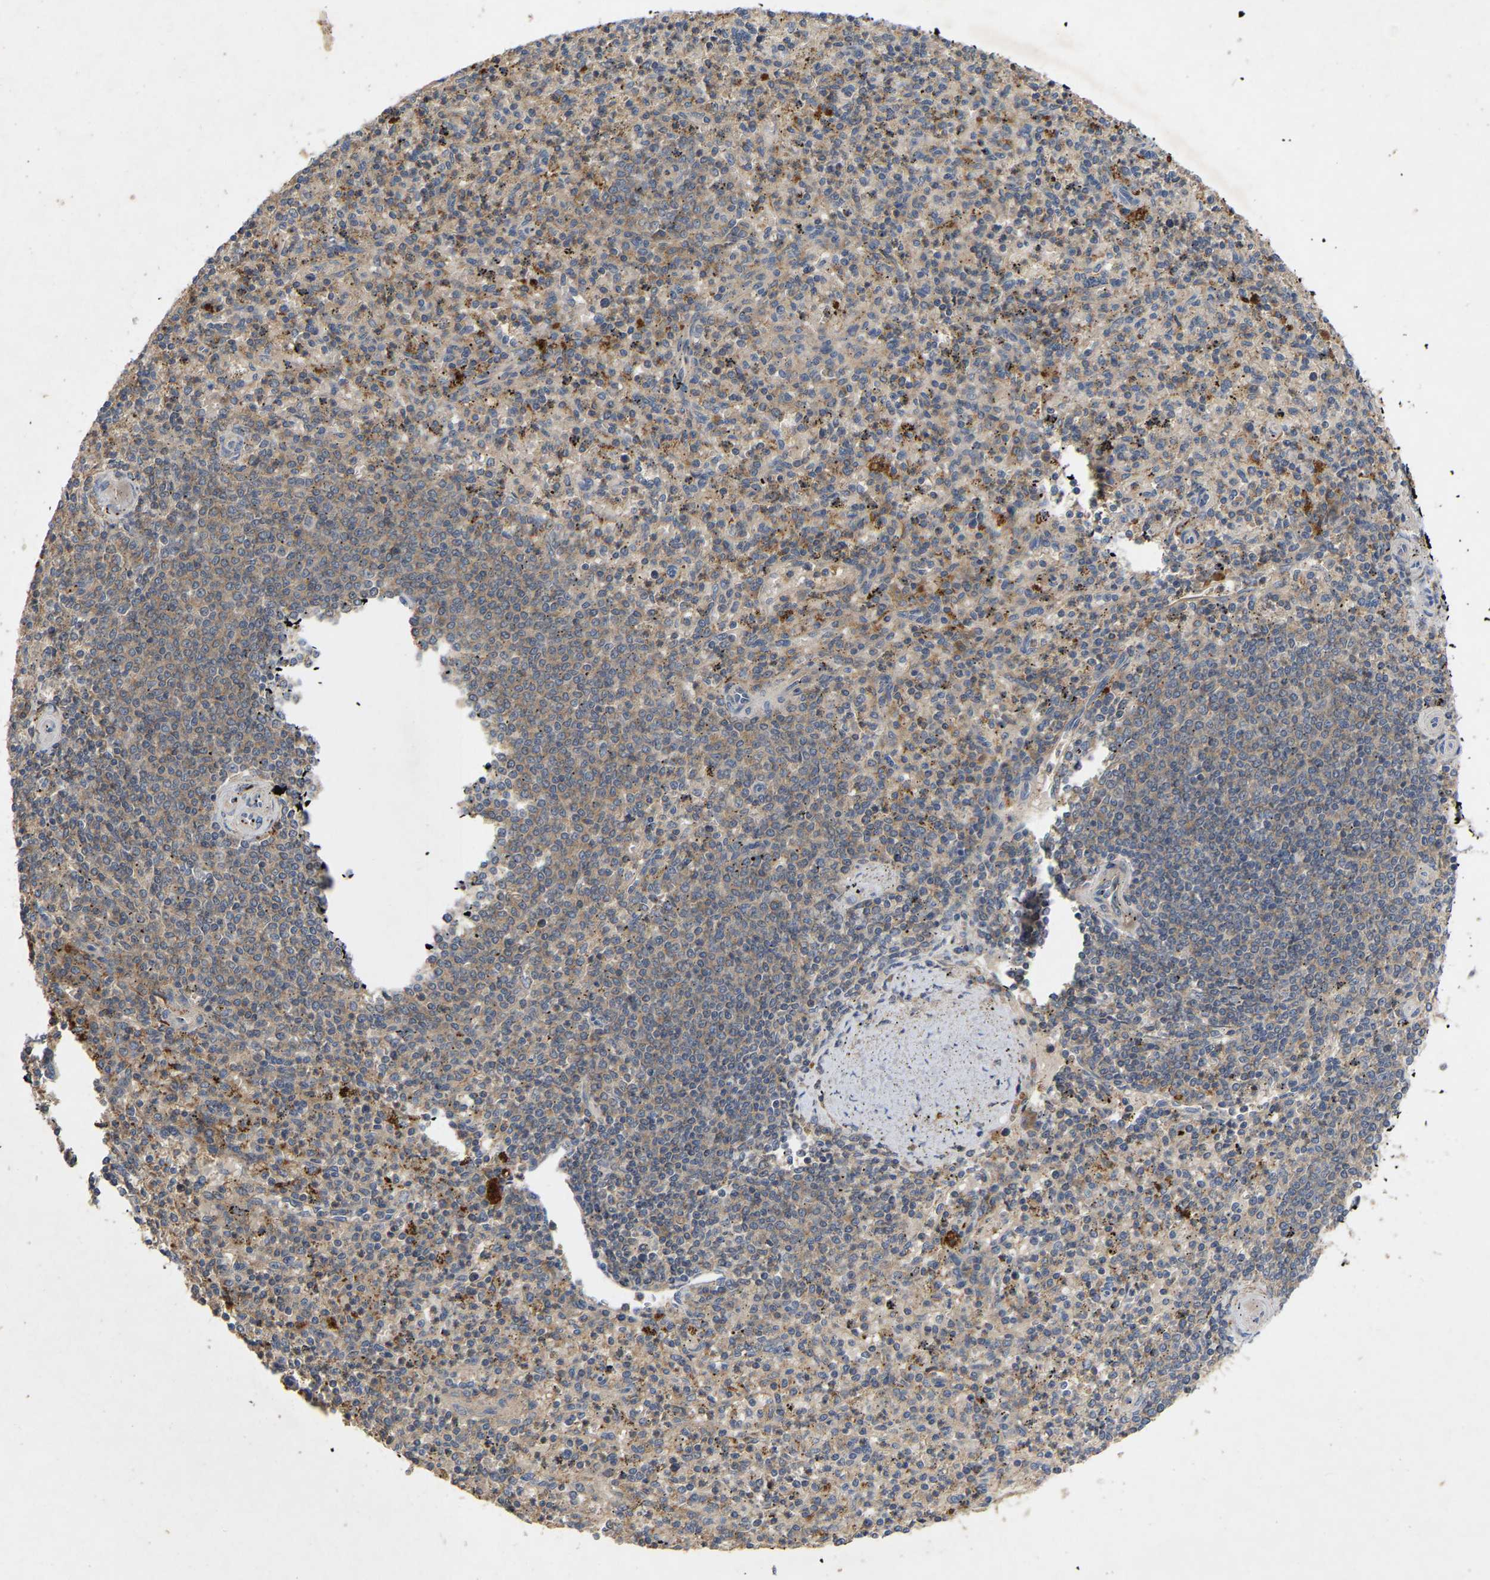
{"staining": {"intensity": "moderate", "quantity": "25%-75%", "location": "cytoplasmic/membranous"}, "tissue": "spleen", "cell_type": "Cells in red pulp", "image_type": "normal", "snomed": [{"axis": "morphology", "description": "Normal tissue, NOS"}, {"axis": "topography", "description": "Spleen"}], "caption": "Spleen stained with immunohistochemistry (IHC) demonstrates moderate cytoplasmic/membranous positivity in about 25%-75% of cells in red pulp.", "gene": "LPAR2", "patient": {"sex": "male", "age": 72}}